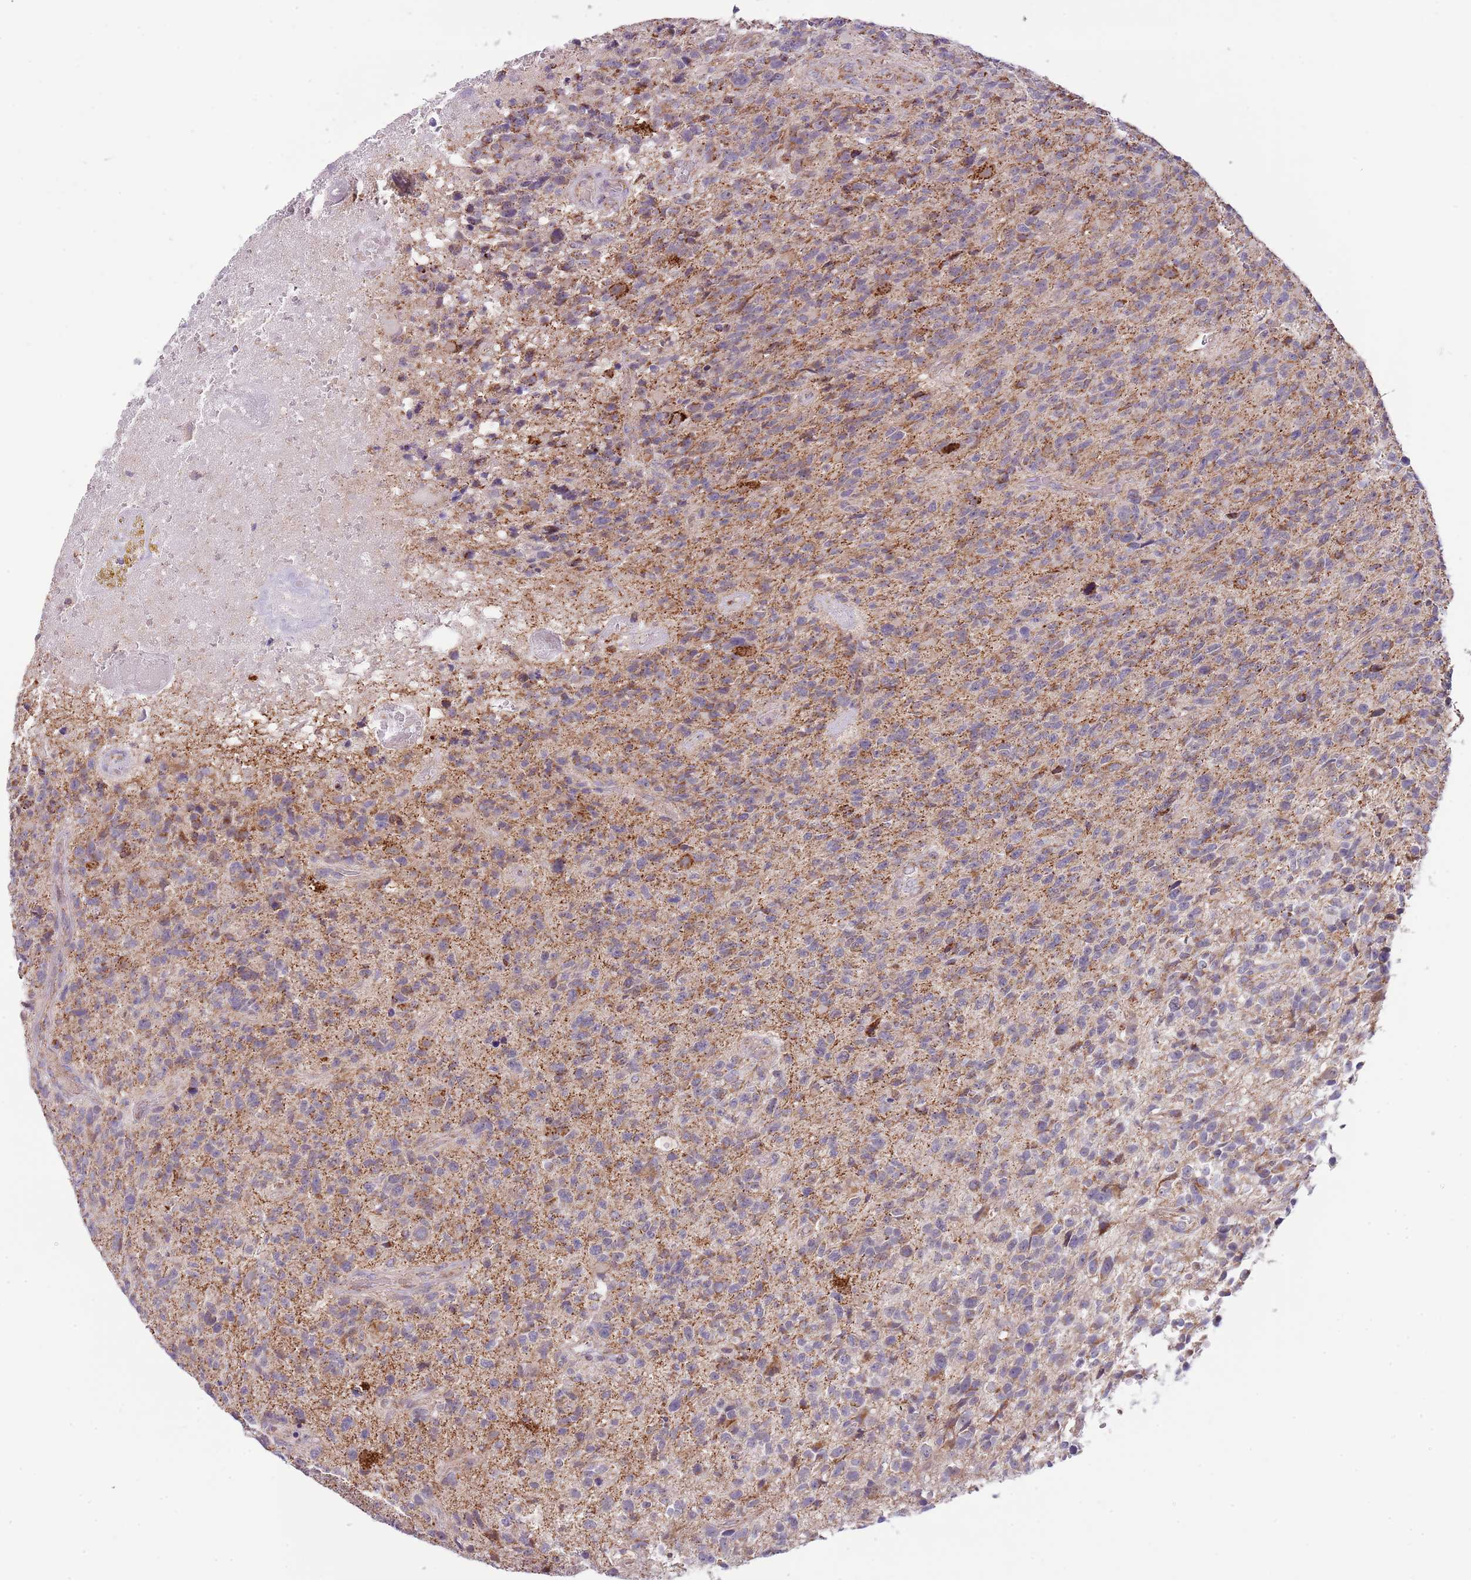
{"staining": {"intensity": "moderate", "quantity": "25%-75%", "location": "cytoplasmic/membranous"}, "tissue": "glioma", "cell_type": "Tumor cells", "image_type": "cancer", "snomed": [{"axis": "morphology", "description": "Glioma, malignant, High grade"}, {"axis": "topography", "description": "Brain"}], "caption": "Moderate cytoplasmic/membranous staining is identified in about 25%-75% of tumor cells in glioma.", "gene": "LHX6", "patient": {"sex": "male", "age": 76}}